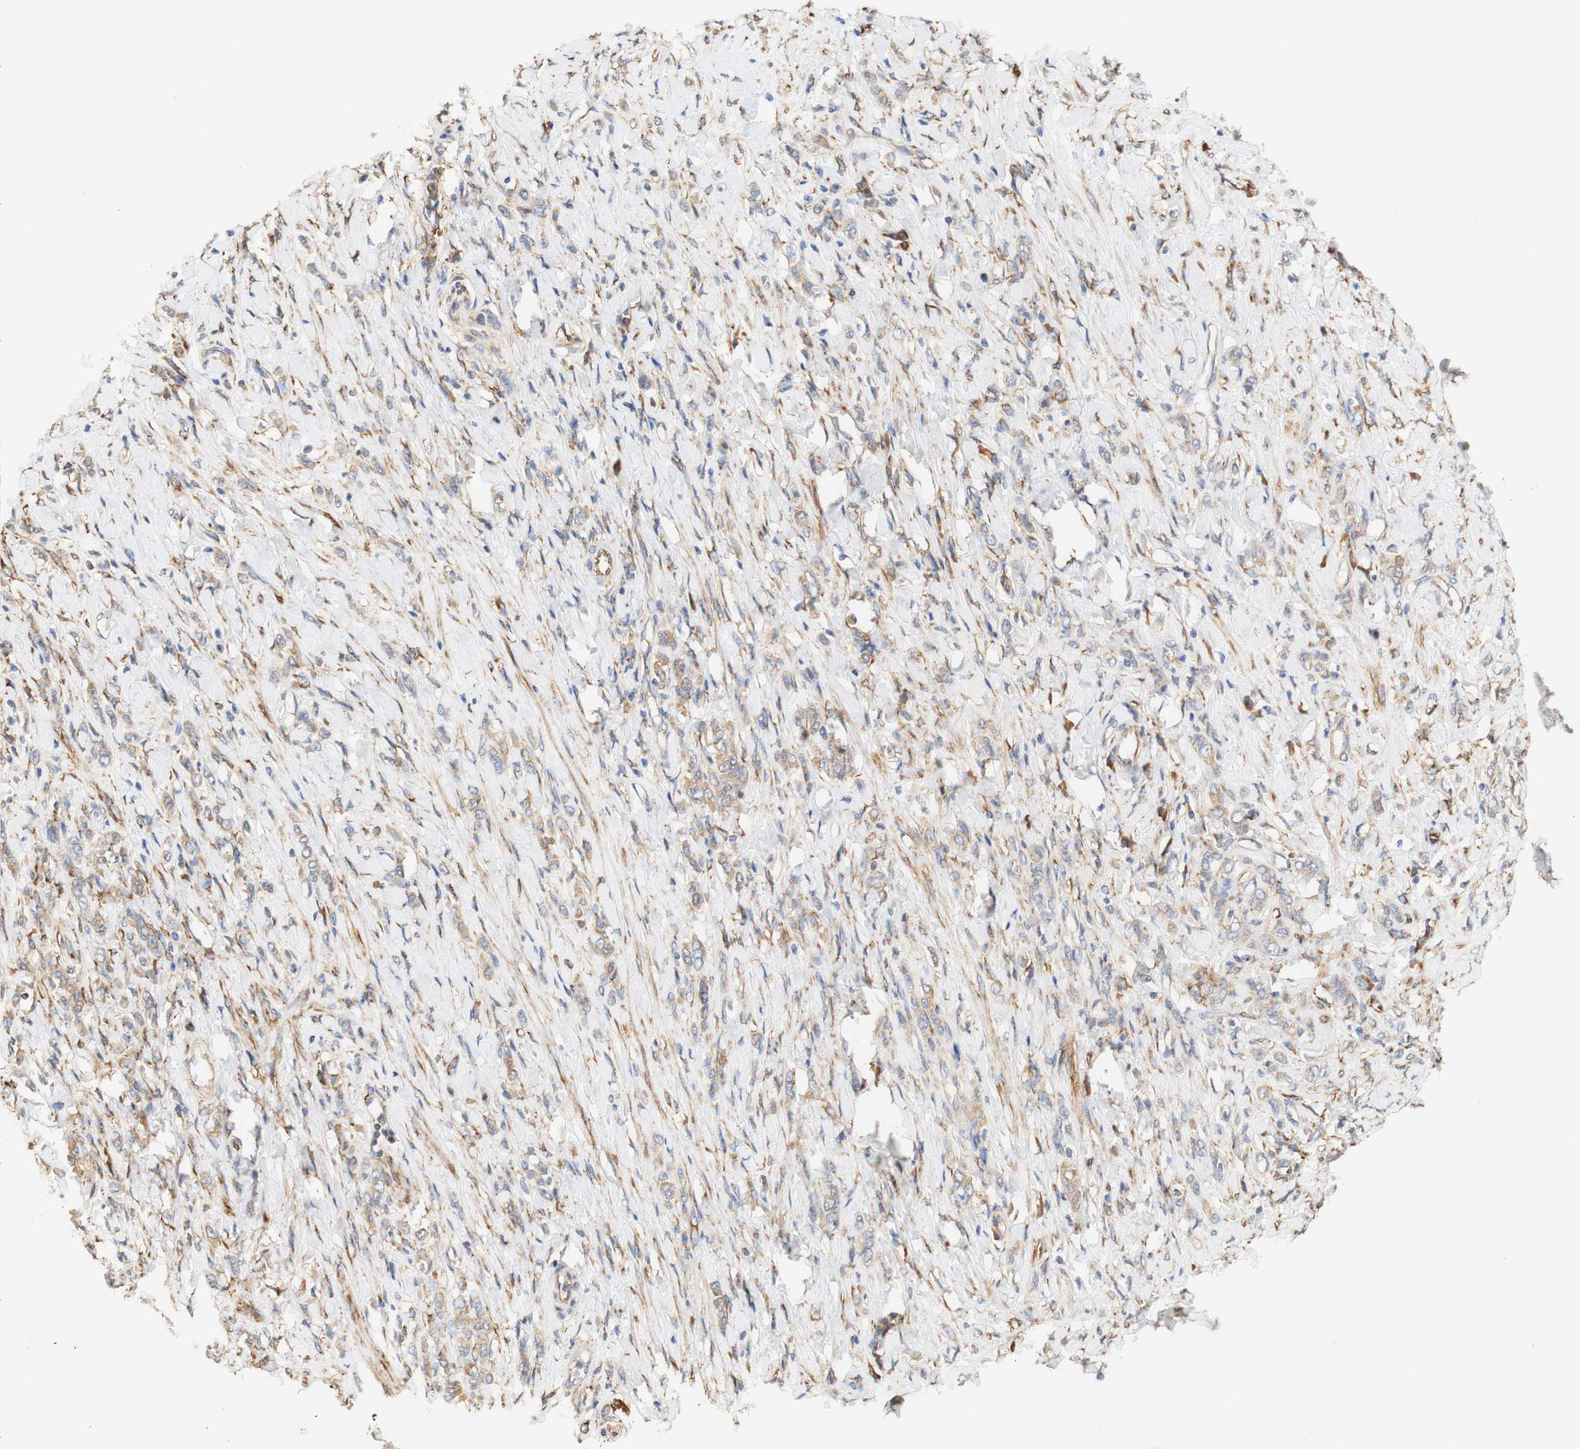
{"staining": {"intensity": "weak", "quantity": "25%-75%", "location": "cytoplasmic/membranous"}, "tissue": "stomach cancer", "cell_type": "Tumor cells", "image_type": "cancer", "snomed": [{"axis": "morphology", "description": "Adenocarcinoma, NOS"}, {"axis": "topography", "description": "Stomach"}], "caption": "Human stomach adenocarcinoma stained for a protein (brown) demonstrates weak cytoplasmic/membranous positive positivity in about 25%-75% of tumor cells.", "gene": "EIF2AK4", "patient": {"sex": "male", "age": 82}}